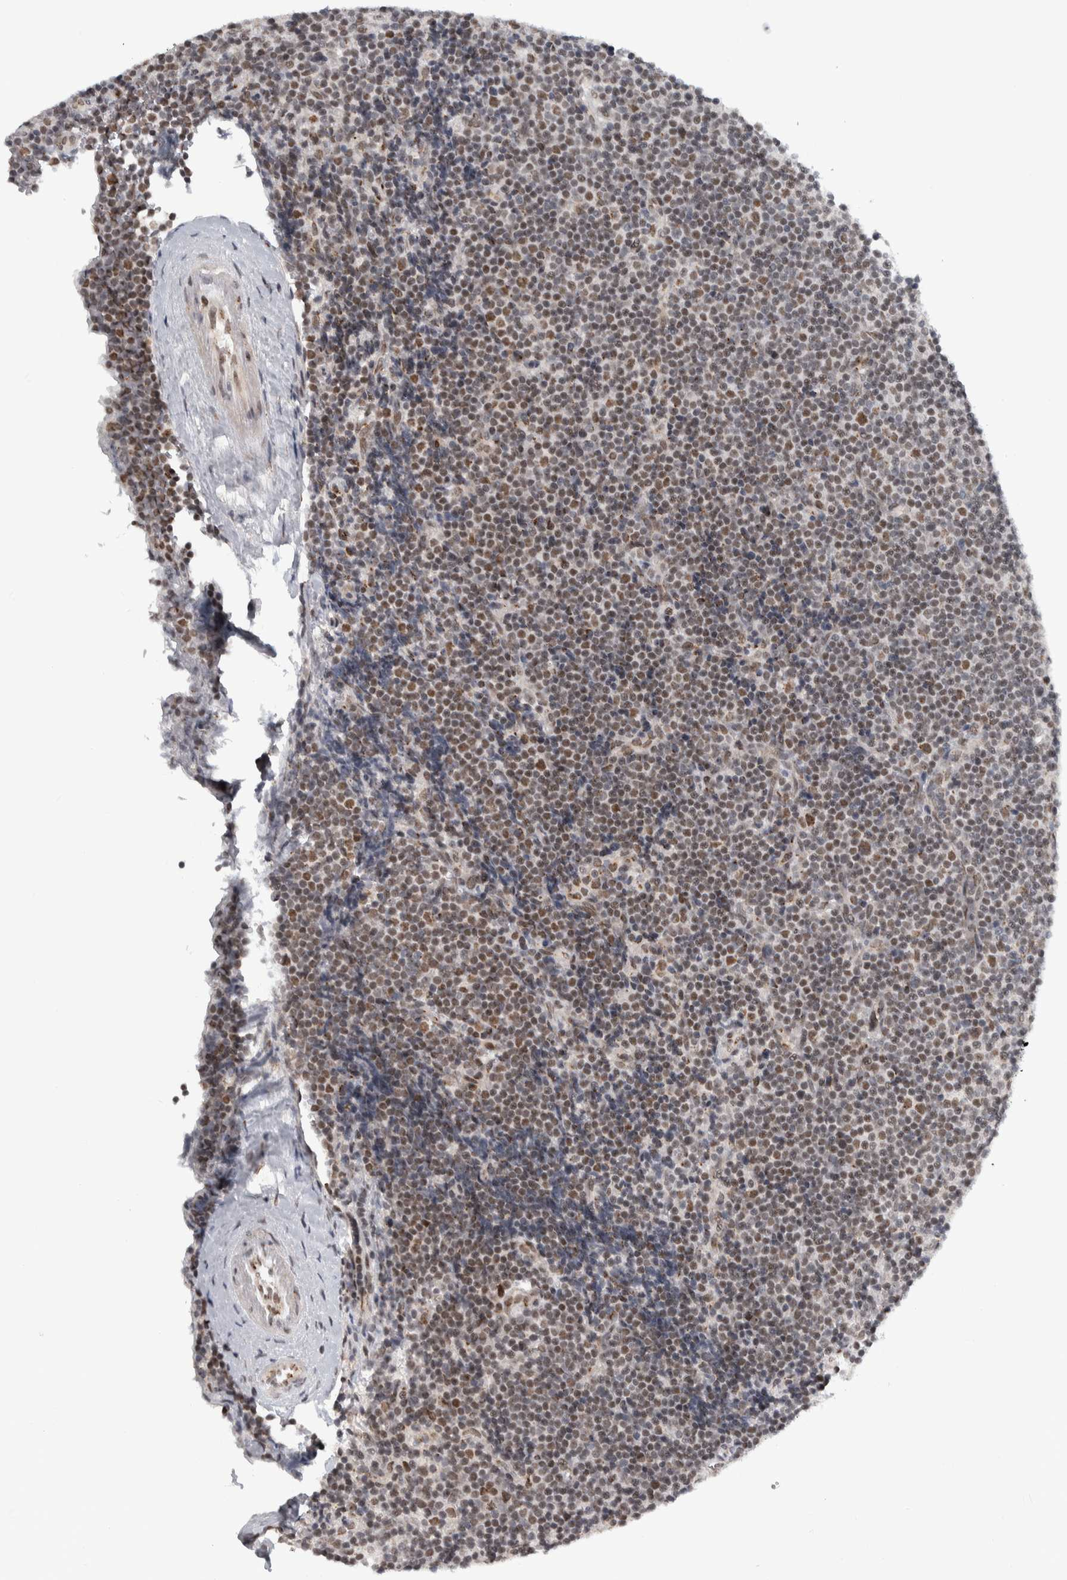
{"staining": {"intensity": "moderate", "quantity": "25%-75%", "location": "nuclear"}, "tissue": "lymphoma", "cell_type": "Tumor cells", "image_type": "cancer", "snomed": [{"axis": "morphology", "description": "Malignant lymphoma, non-Hodgkin's type, Low grade"}, {"axis": "topography", "description": "Lymph node"}], "caption": "Protein expression analysis of malignant lymphoma, non-Hodgkin's type (low-grade) displays moderate nuclear expression in about 25%-75% of tumor cells.", "gene": "ZMYND8", "patient": {"sex": "female", "age": 67}}